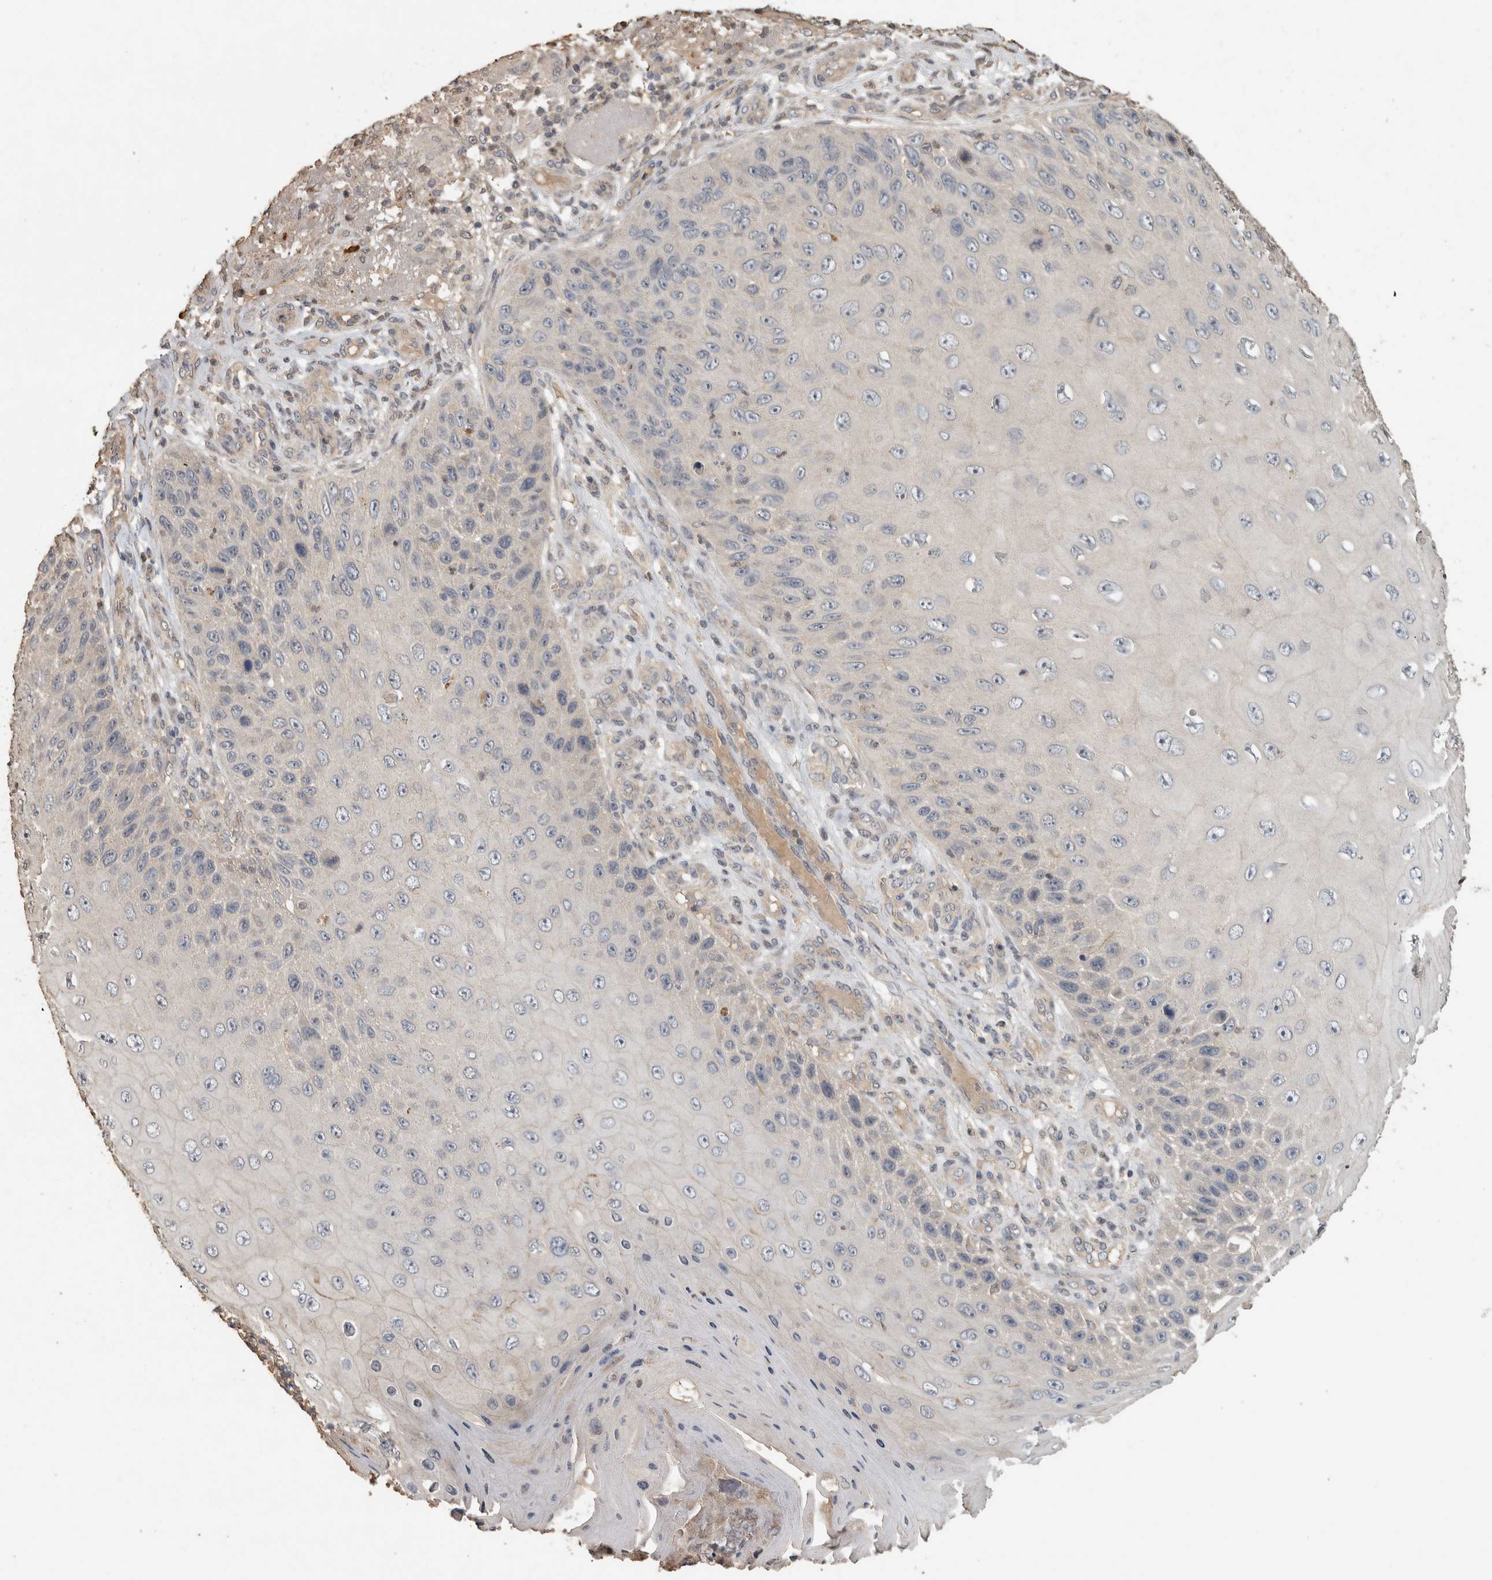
{"staining": {"intensity": "negative", "quantity": "none", "location": "none"}, "tissue": "skin cancer", "cell_type": "Tumor cells", "image_type": "cancer", "snomed": [{"axis": "morphology", "description": "Squamous cell carcinoma, NOS"}, {"axis": "topography", "description": "Skin"}], "caption": "Tumor cells show no significant protein expression in skin squamous cell carcinoma. Nuclei are stained in blue.", "gene": "RHPN1", "patient": {"sex": "female", "age": 88}}